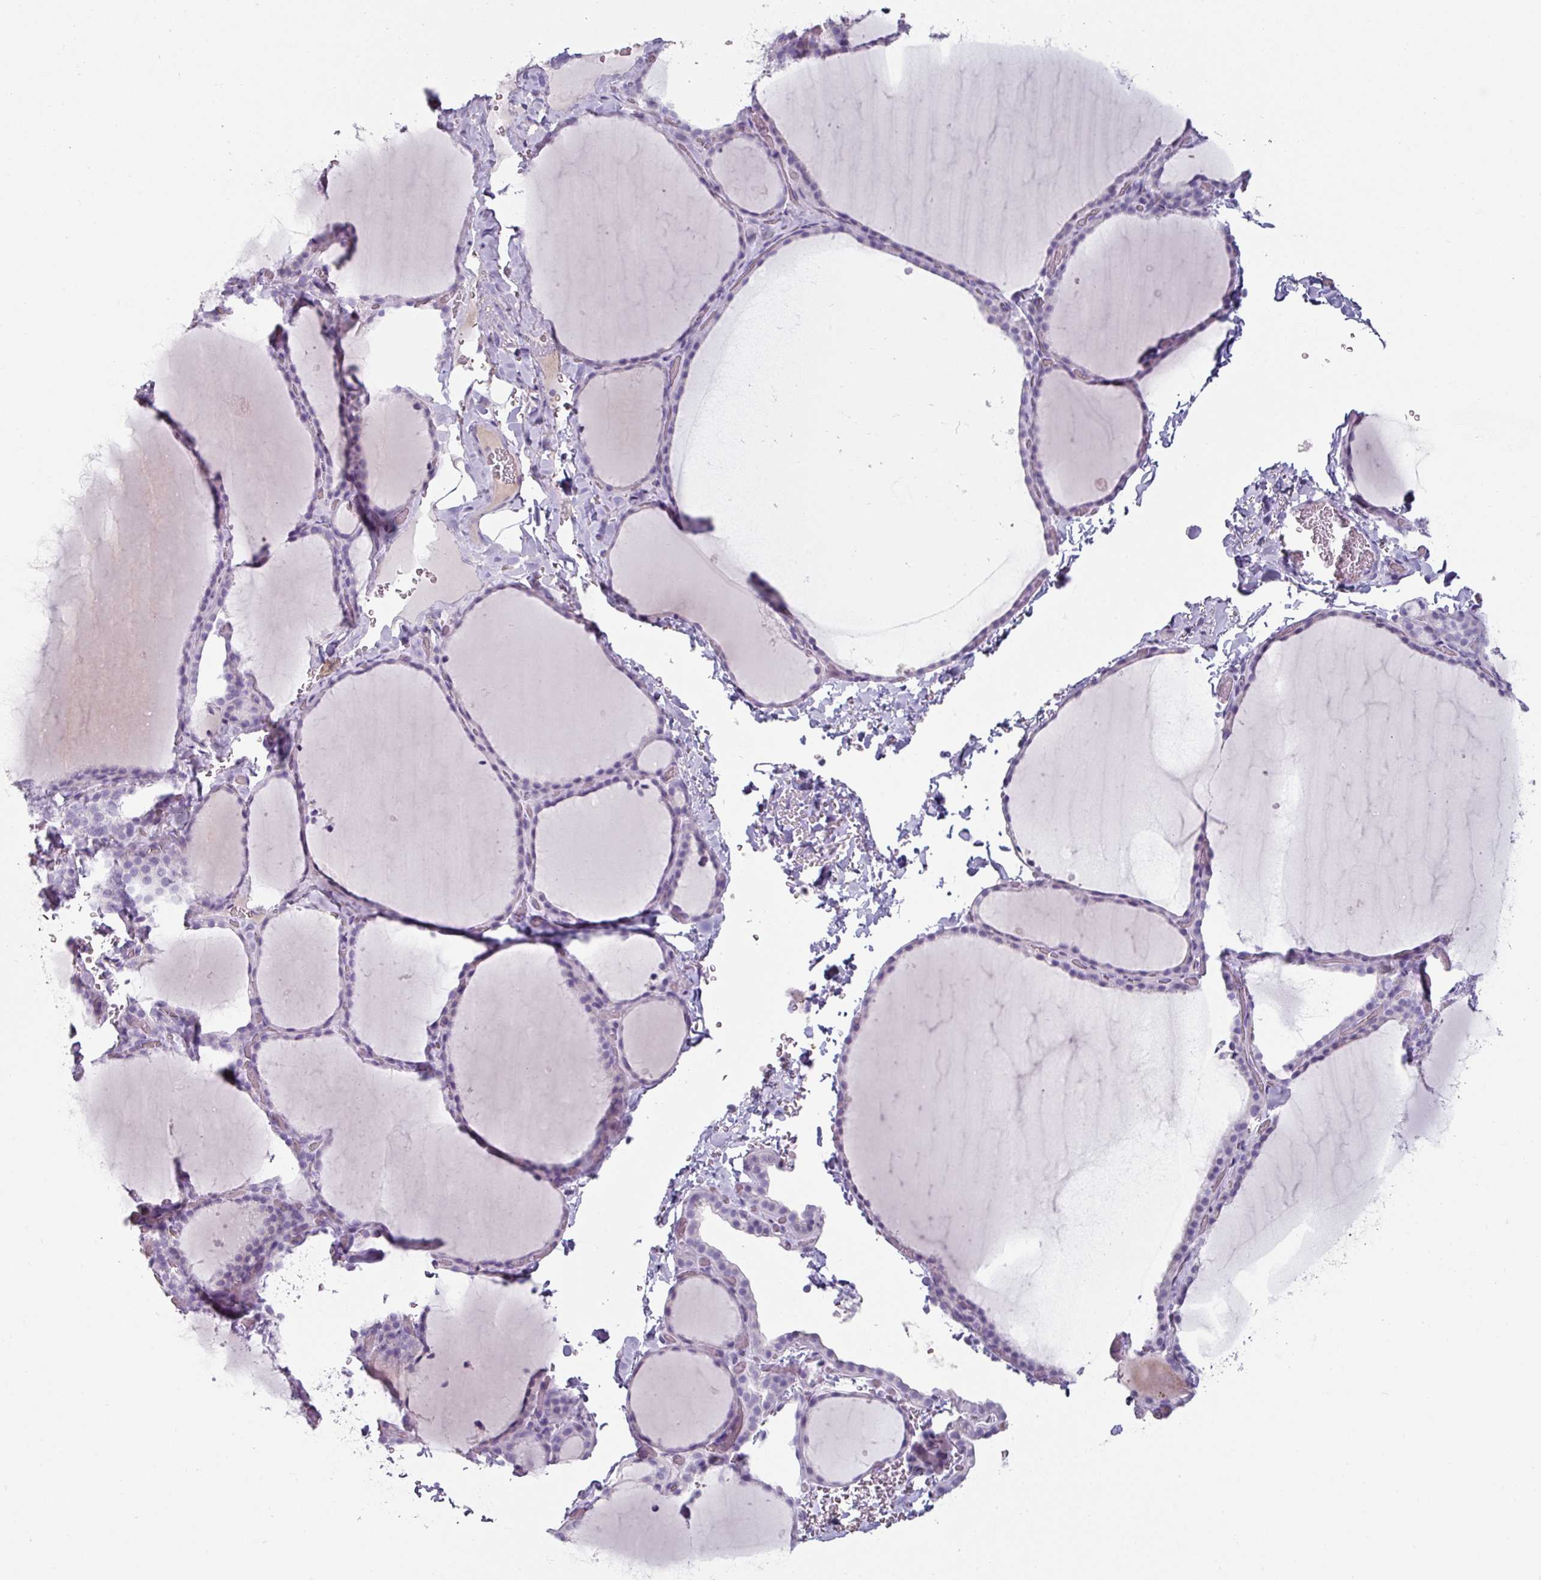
{"staining": {"intensity": "negative", "quantity": "none", "location": "none"}, "tissue": "thyroid gland", "cell_type": "Glandular cells", "image_type": "normal", "snomed": [{"axis": "morphology", "description": "Normal tissue, NOS"}, {"axis": "topography", "description": "Thyroid gland"}], "caption": "Immunohistochemistry of normal human thyroid gland reveals no staining in glandular cells.", "gene": "CLCA1", "patient": {"sex": "female", "age": 22}}